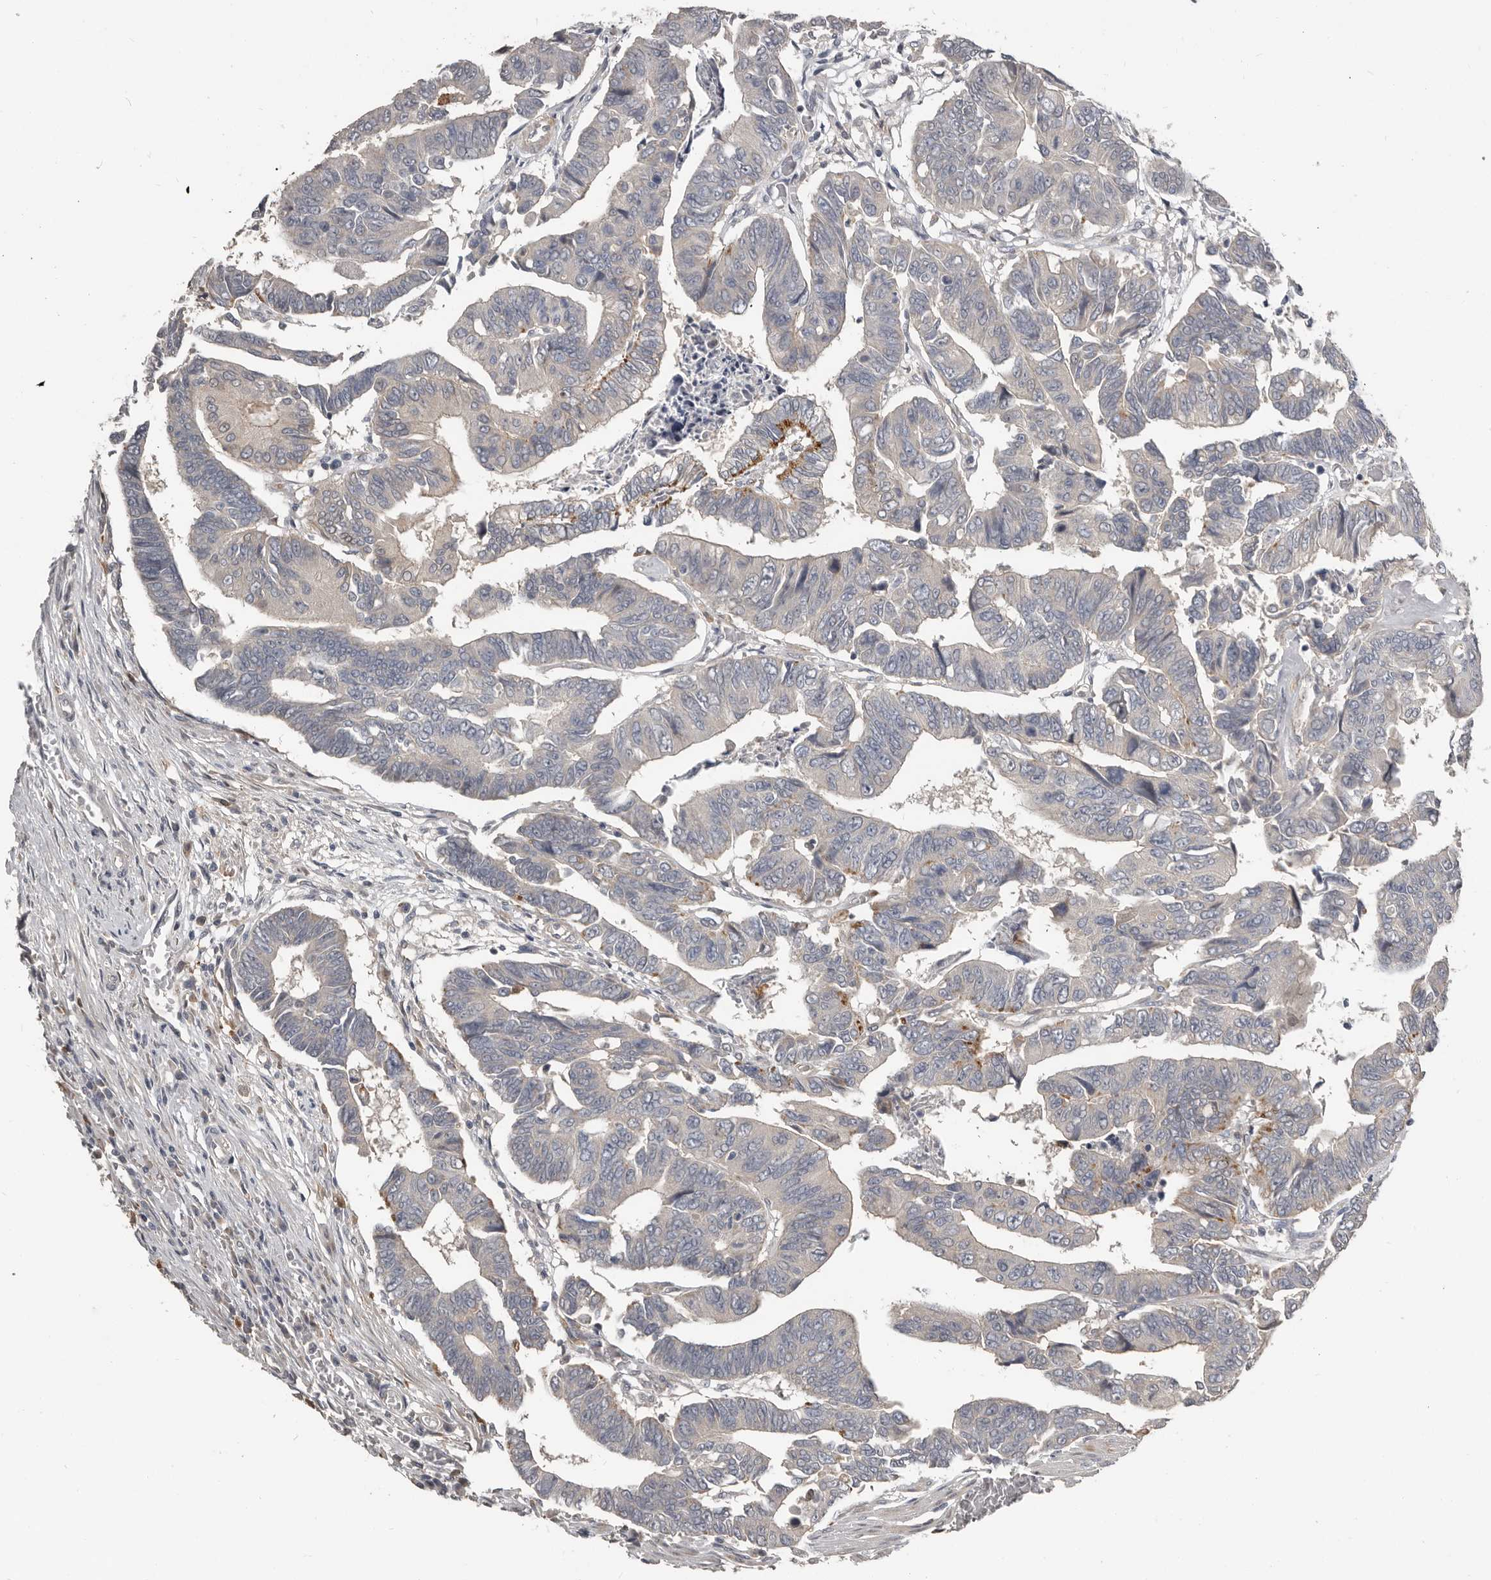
{"staining": {"intensity": "negative", "quantity": "none", "location": "none"}, "tissue": "colorectal cancer", "cell_type": "Tumor cells", "image_type": "cancer", "snomed": [{"axis": "morphology", "description": "Adenocarcinoma, NOS"}, {"axis": "topography", "description": "Rectum"}], "caption": "A histopathology image of human adenocarcinoma (colorectal) is negative for staining in tumor cells. (Brightfield microscopy of DAB (3,3'-diaminobenzidine) immunohistochemistry at high magnification).", "gene": "KCNJ8", "patient": {"sex": "female", "age": 65}}